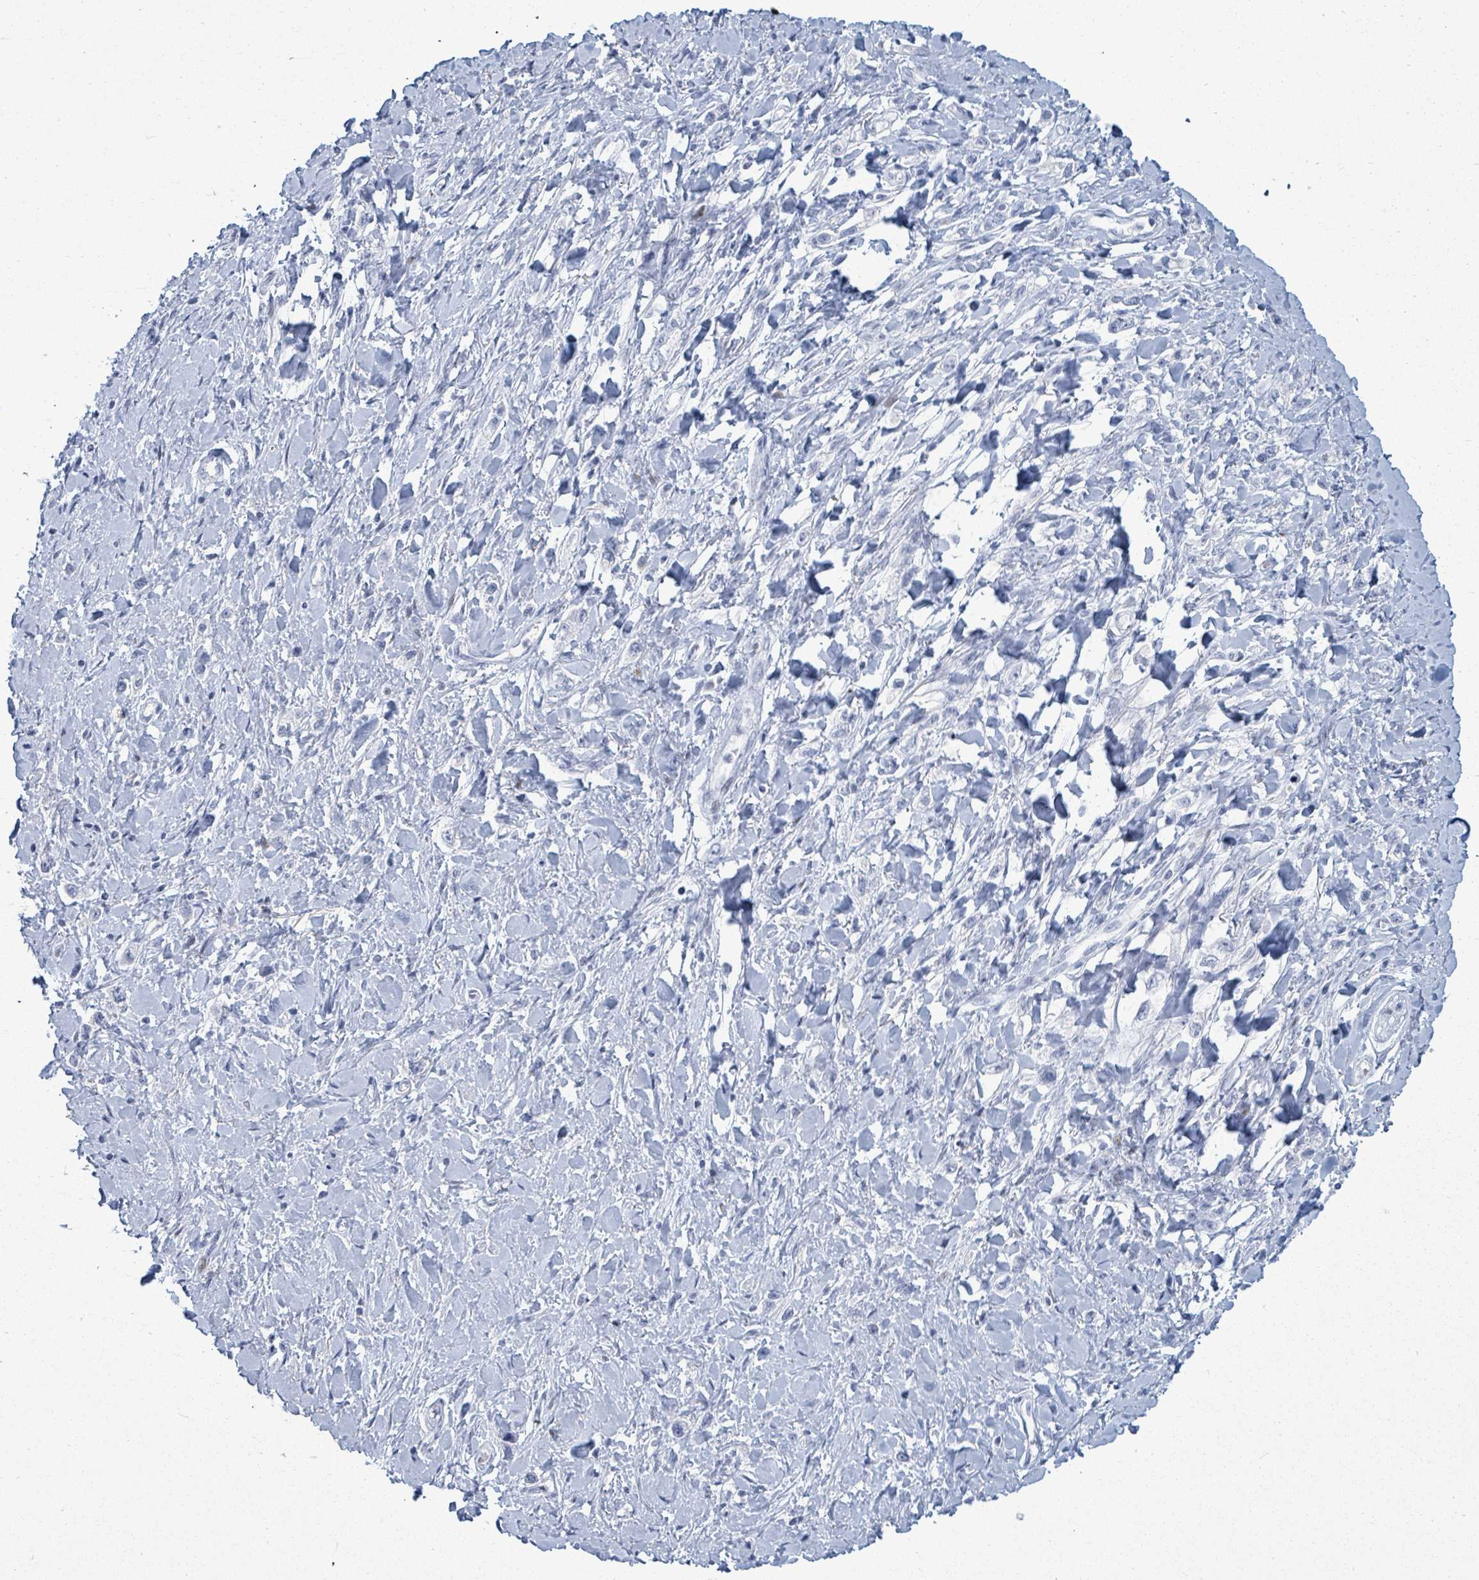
{"staining": {"intensity": "negative", "quantity": "none", "location": "none"}, "tissue": "stomach cancer", "cell_type": "Tumor cells", "image_type": "cancer", "snomed": [{"axis": "morphology", "description": "Adenocarcinoma, NOS"}, {"axis": "topography", "description": "Stomach"}], "caption": "High magnification brightfield microscopy of stomach cancer stained with DAB (3,3'-diaminobenzidine) (brown) and counterstained with hematoxylin (blue): tumor cells show no significant staining.", "gene": "MALL", "patient": {"sex": "female", "age": 65}}